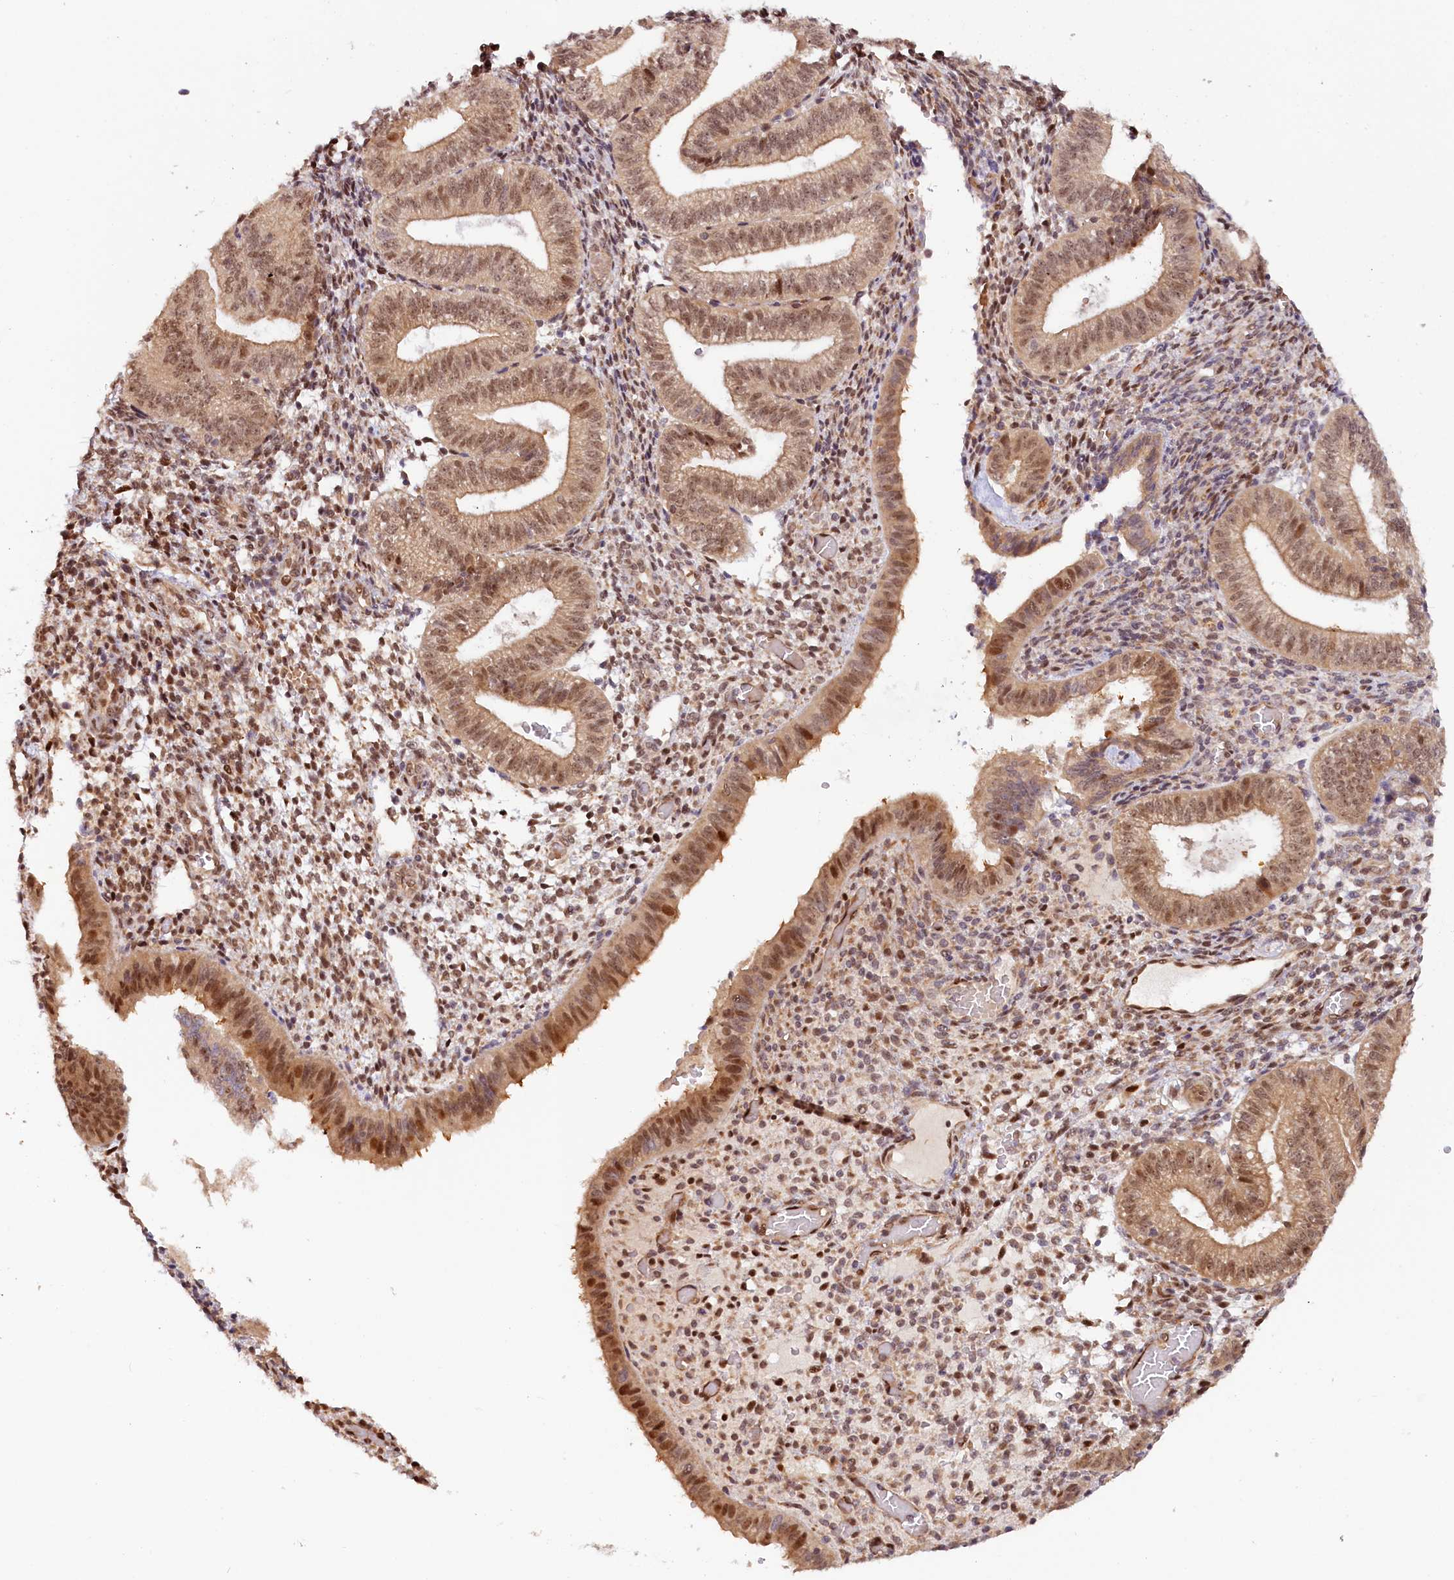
{"staining": {"intensity": "moderate", "quantity": ">75%", "location": "nuclear"}, "tissue": "endometrium", "cell_type": "Cells in endometrial stroma", "image_type": "normal", "snomed": [{"axis": "morphology", "description": "Normal tissue, NOS"}, {"axis": "topography", "description": "Endometrium"}], "caption": "A brown stain shows moderate nuclear expression of a protein in cells in endometrial stroma of benign endometrium.", "gene": "ANKRD24", "patient": {"sex": "female", "age": 34}}